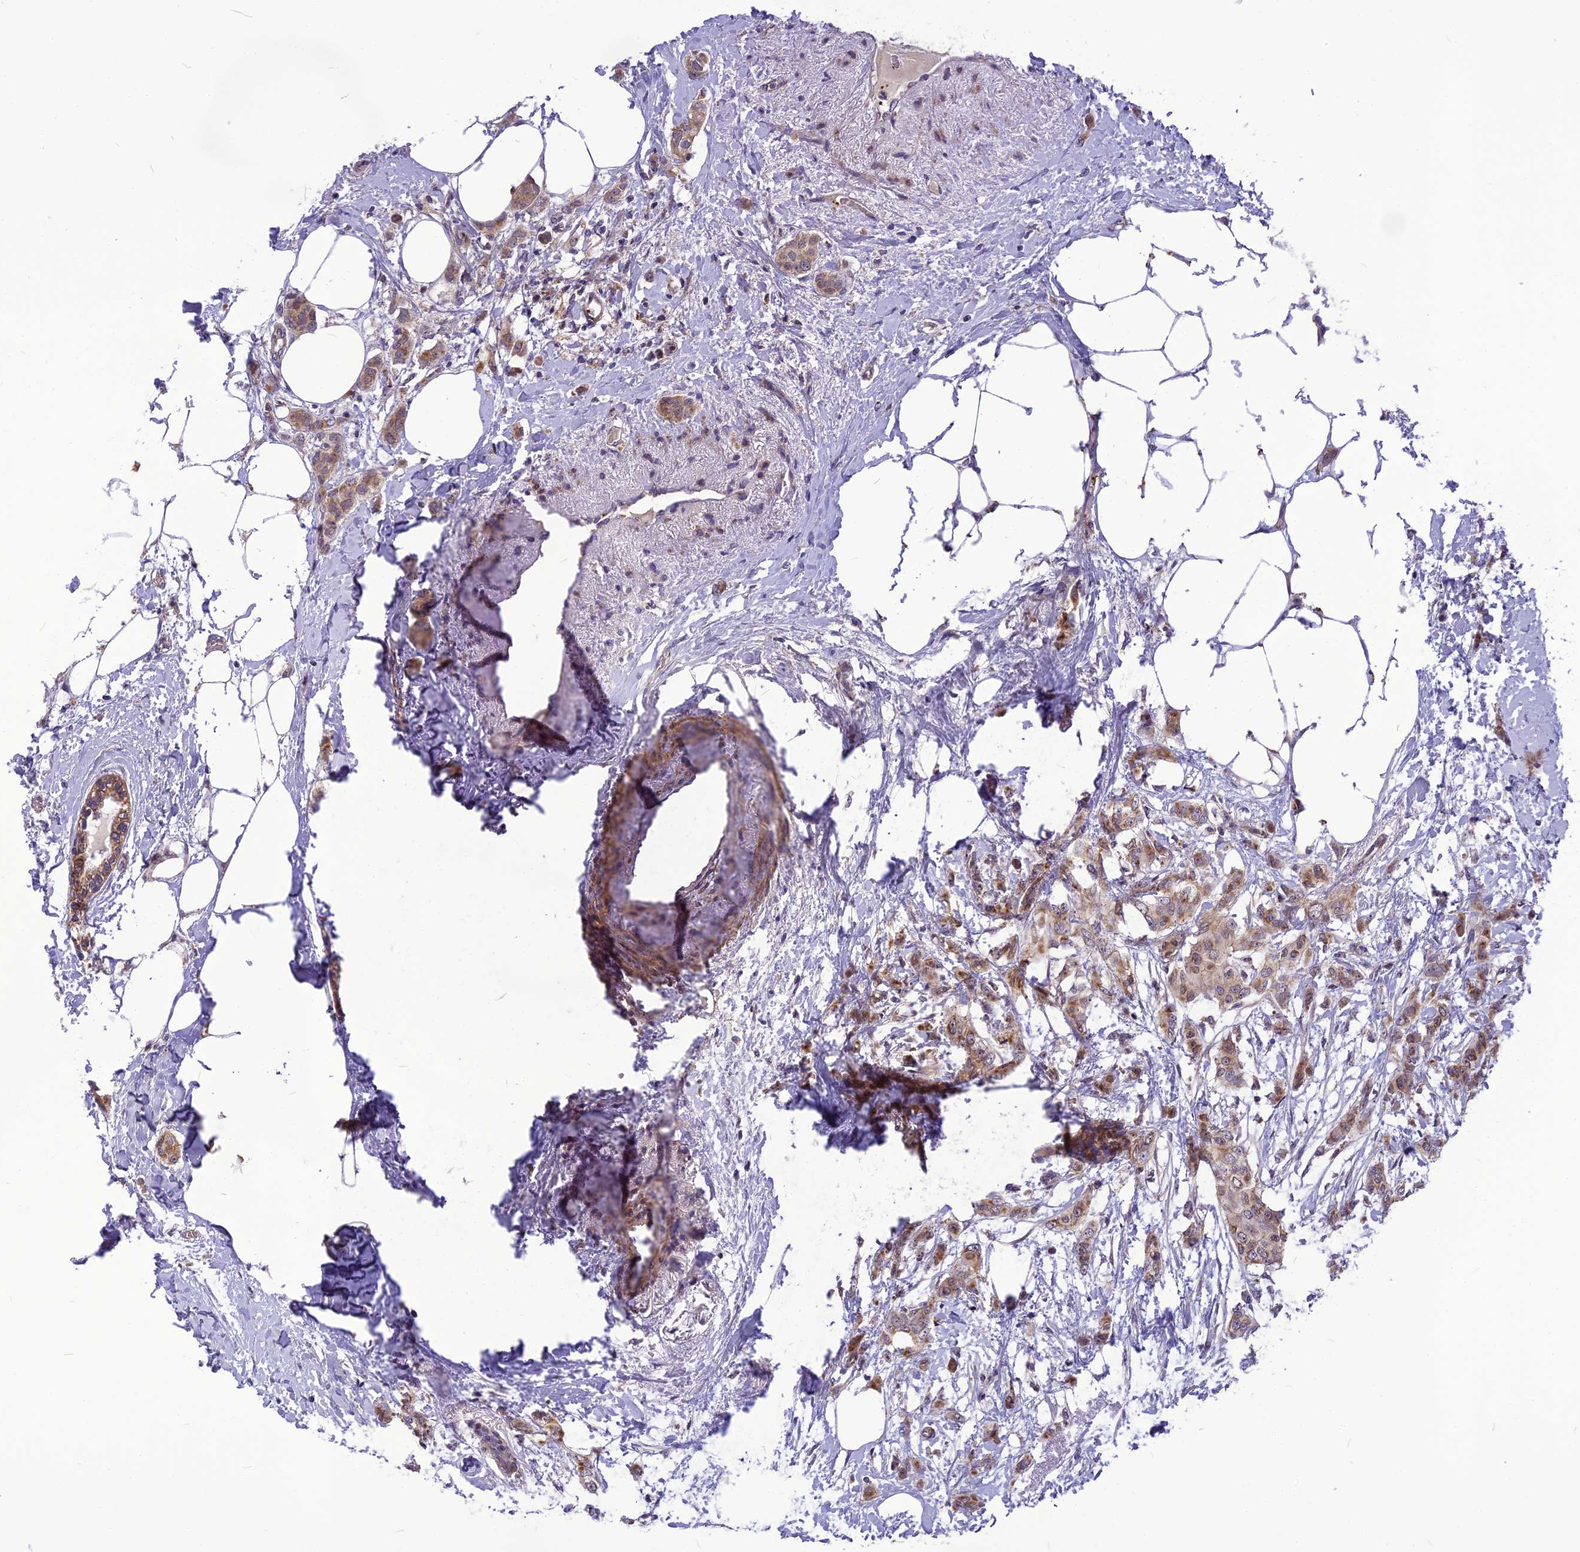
{"staining": {"intensity": "moderate", "quantity": ">75%", "location": "cytoplasmic/membranous,nuclear"}, "tissue": "breast cancer", "cell_type": "Tumor cells", "image_type": "cancer", "snomed": [{"axis": "morphology", "description": "Duct carcinoma"}, {"axis": "topography", "description": "Breast"}], "caption": "Infiltrating ductal carcinoma (breast) tissue demonstrates moderate cytoplasmic/membranous and nuclear positivity in about >75% of tumor cells, visualized by immunohistochemistry. (Stains: DAB in brown, nuclei in blue, Microscopy: brightfield microscopy at high magnification).", "gene": "CMC1", "patient": {"sex": "female", "age": 72}}